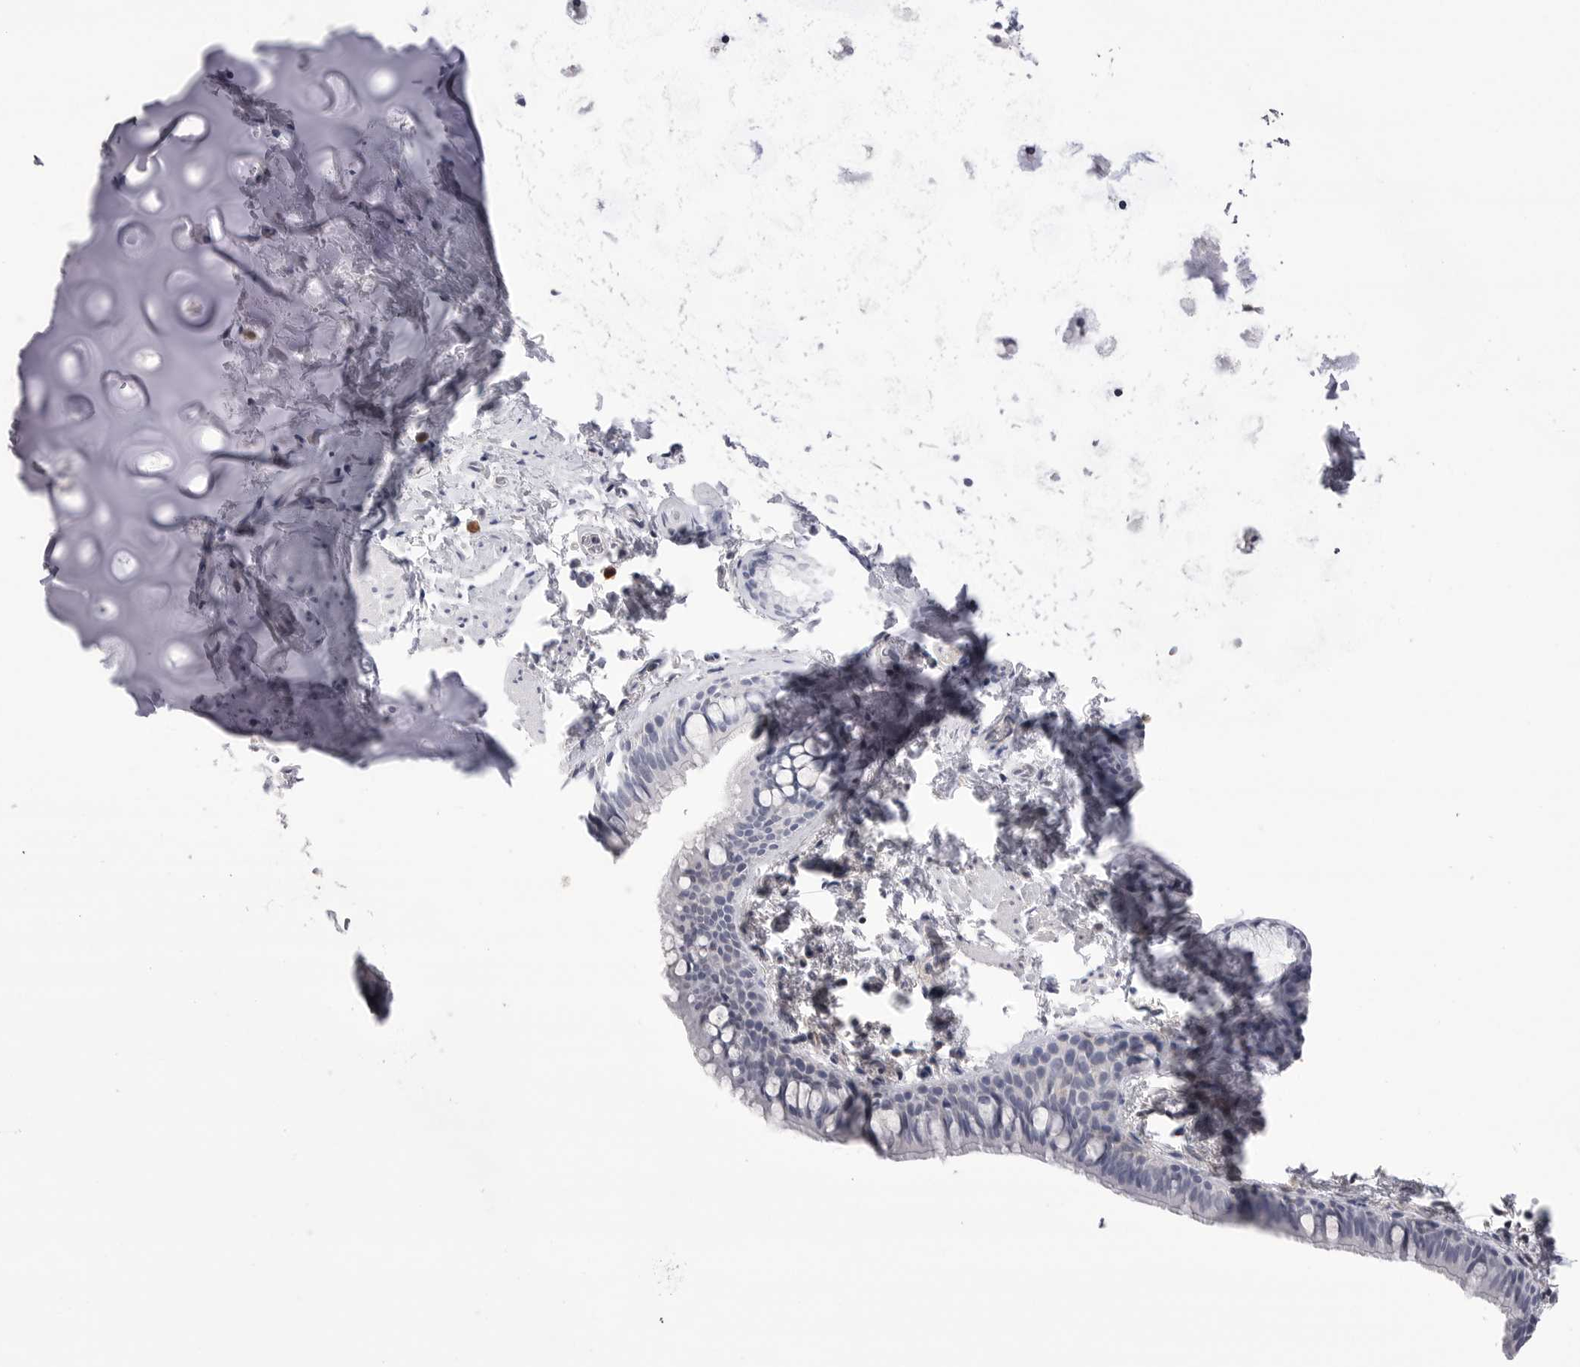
{"staining": {"intensity": "negative", "quantity": "none", "location": "none"}, "tissue": "bronchus", "cell_type": "Respiratory epithelial cells", "image_type": "normal", "snomed": [{"axis": "morphology", "description": "Normal tissue, NOS"}, {"axis": "topography", "description": "Cartilage tissue"}, {"axis": "topography", "description": "Bronchus"}, {"axis": "topography", "description": "Lung"}], "caption": "Image shows no significant protein positivity in respiratory epithelial cells of benign bronchus.", "gene": "DLGAP3", "patient": {"sex": "male", "age": 64}}